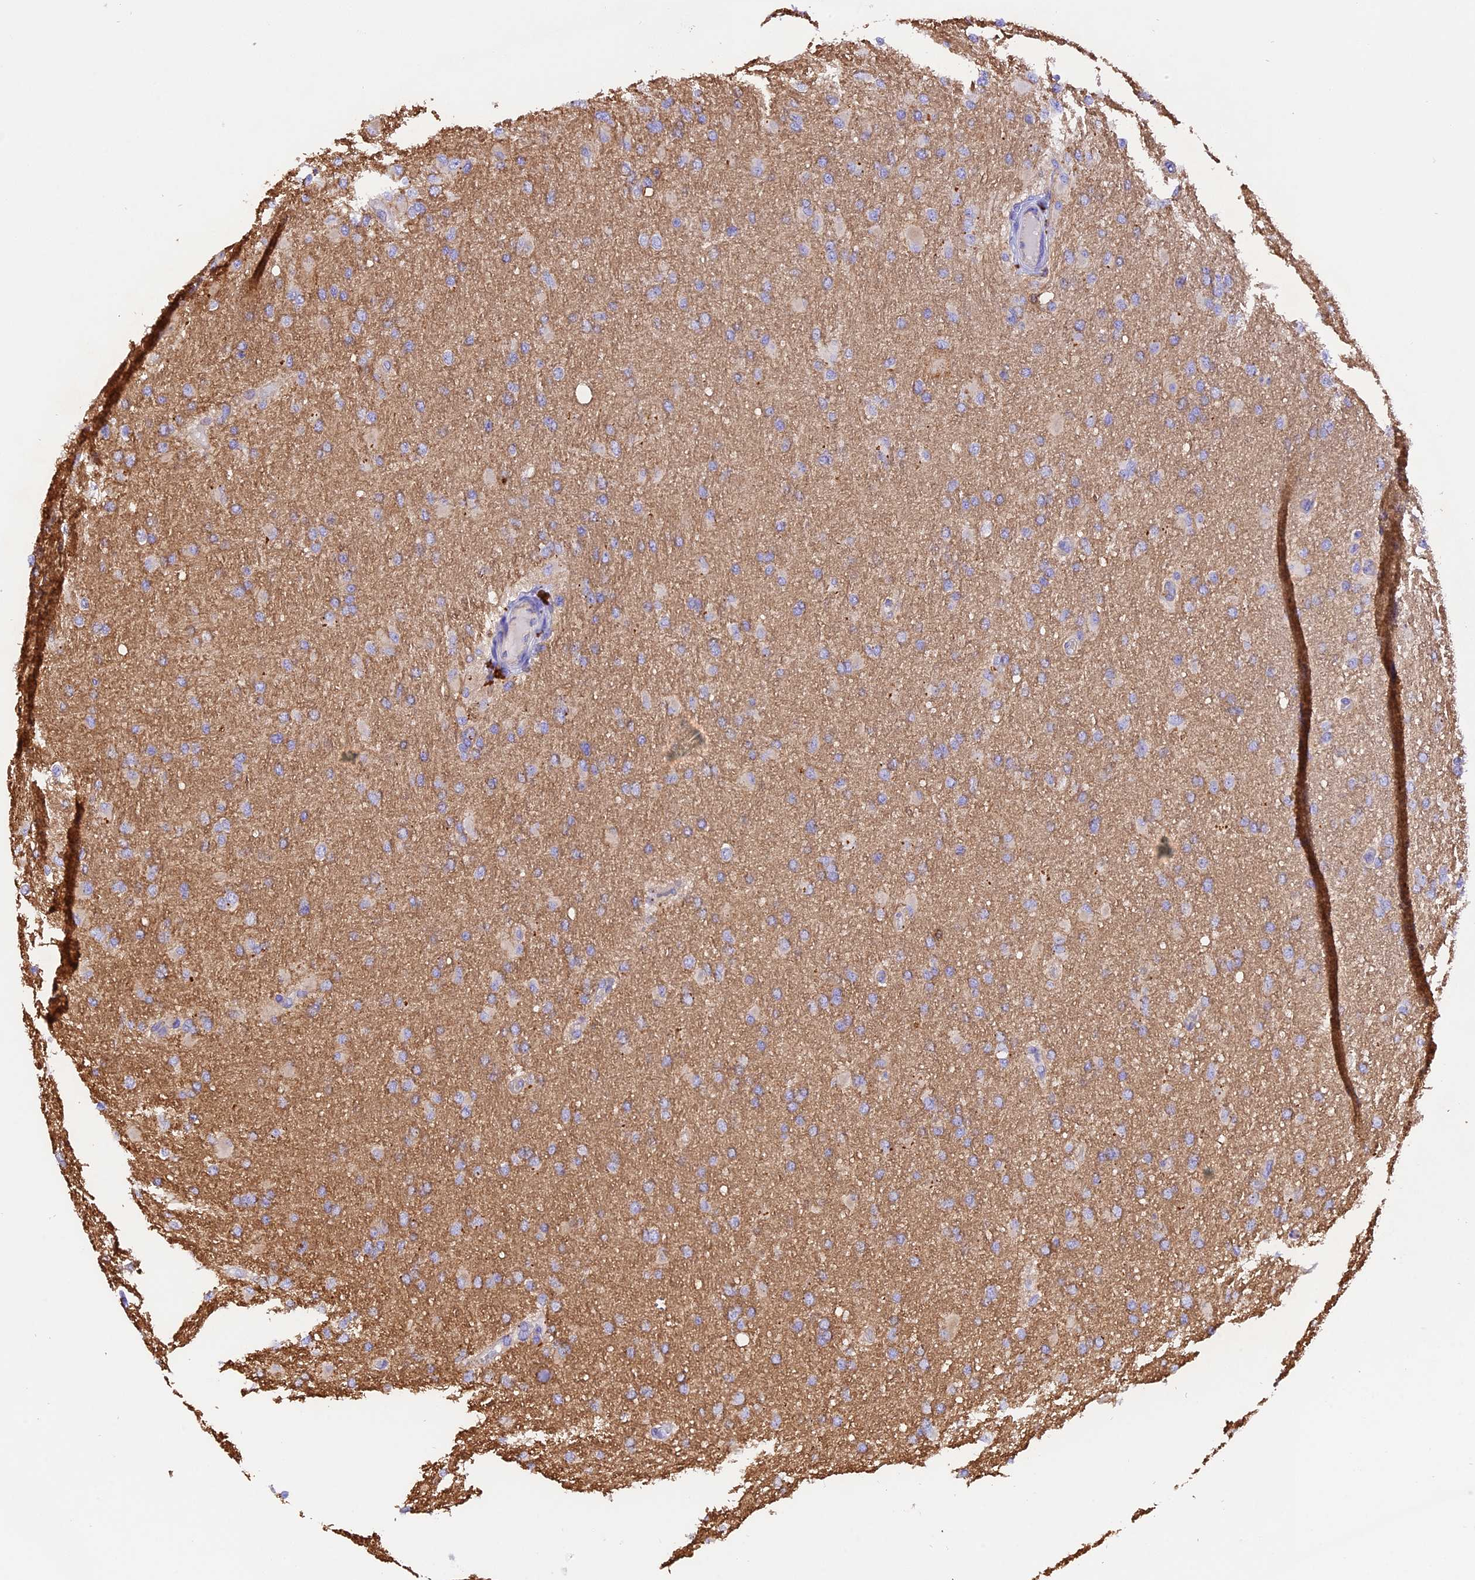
{"staining": {"intensity": "weak", "quantity": "25%-75%", "location": "cytoplasmic/membranous"}, "tissue": "glioma", "cell_type": "Tumor cells", "image_type": "cancer", "snomed": [{"axis": "morphology", "description": "Glioma, malignant, High grade"}, {"axis": "topography", "description": "Cerebral cortex"}], "caption": "Malignant high-grade glioma stained with a brown dye displays weak cytoplasmic/membranous positive expression in approximately 25%-75% of tumor cells.", "gene": "FAM193A", "patient": {"sex": "female", "age": 36}}